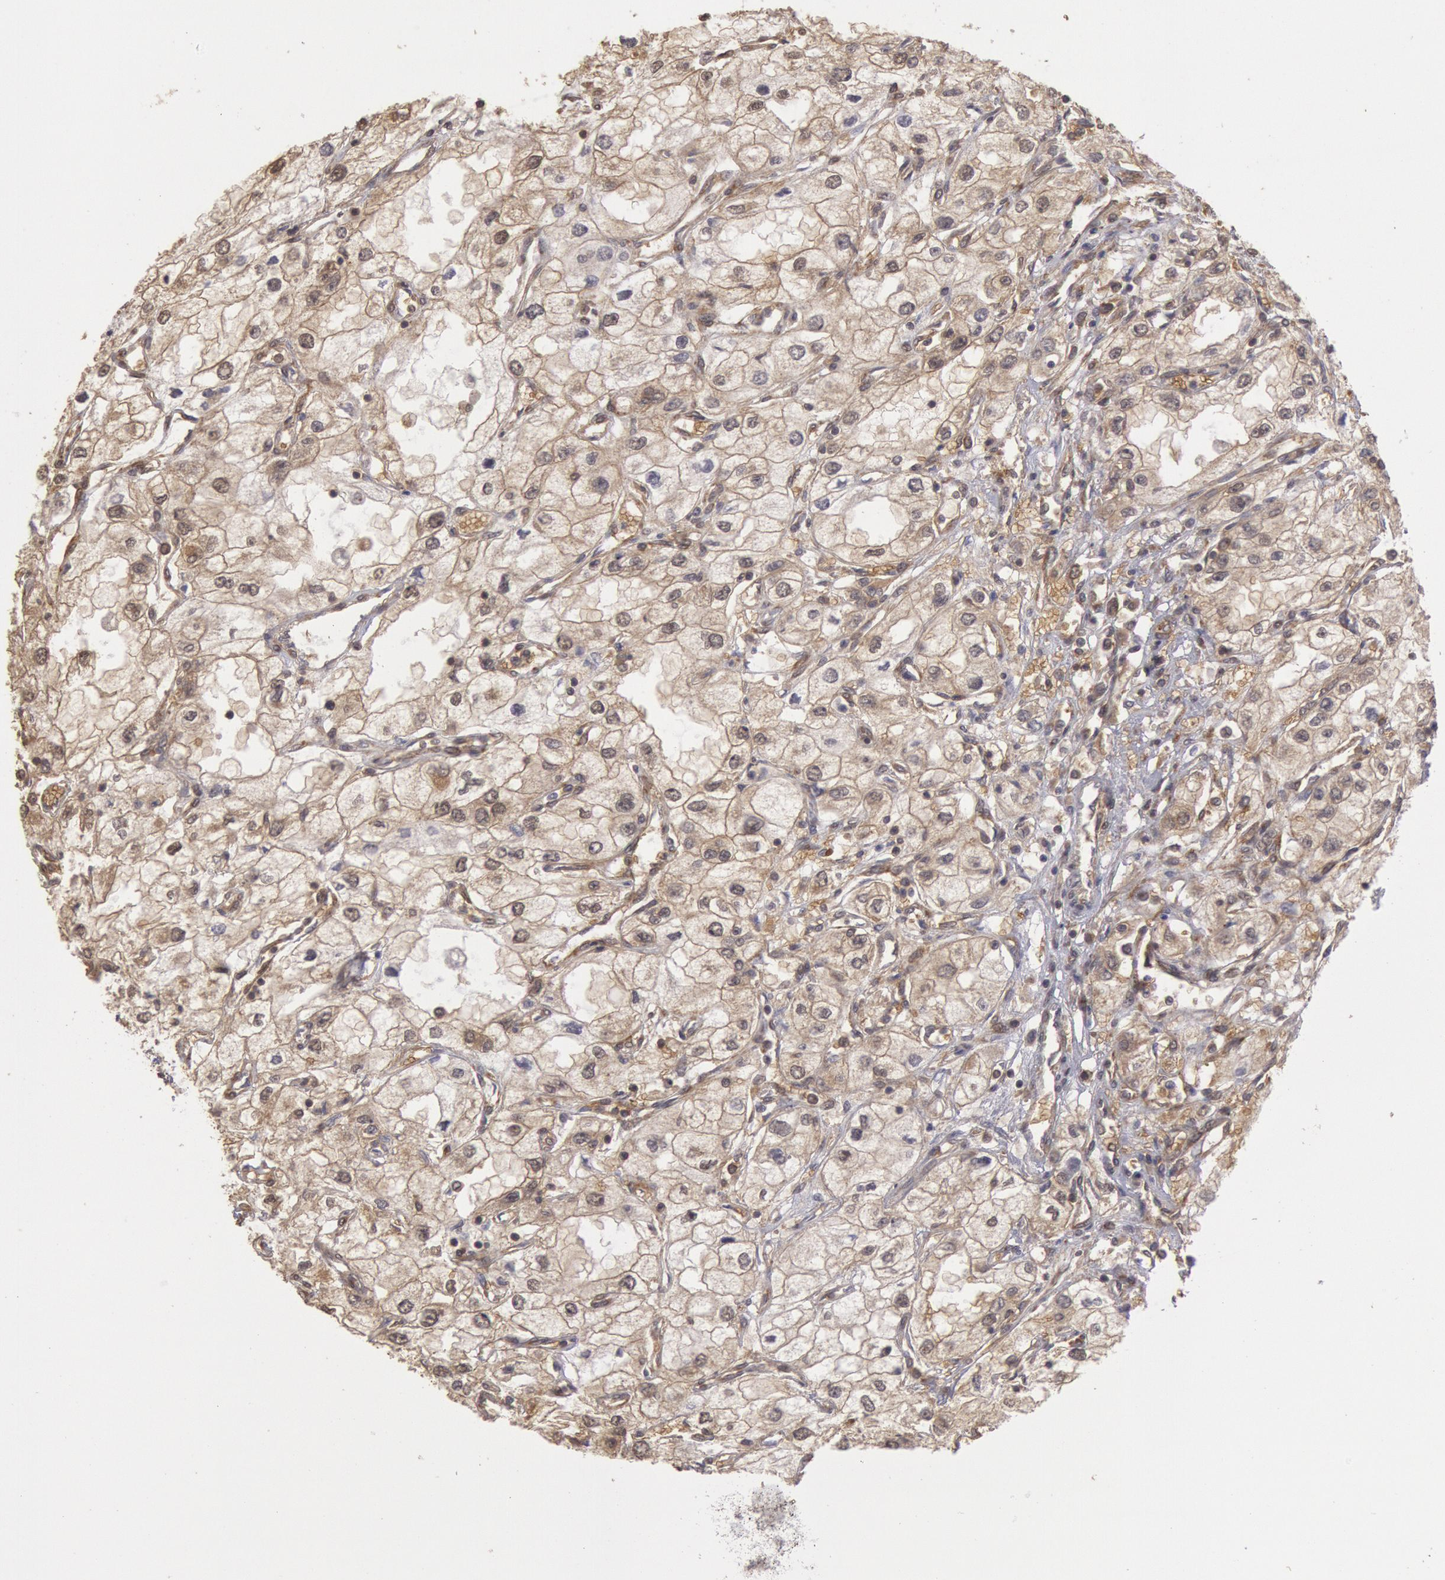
{"staining": {"intensity": "weak", "quantity": ">75%", "location": "cytoplasmic/membranous"}, "tissue": "renal cancer", "cell_type": "Tumor cells", "image_type": "cancer", "snomed": [{"axis": "morphology", "description": "Adenocarcinoma, NOS"}, {"axis": "topography", "description": "Kidney"}], "caption": "An immunohistochemistry (IHC) photomicrograph of neoplastic tissue is shown. Protein staining in brown labels weak cytoplasmic/membranous positivity in renal cancer within tumor cells.", "gene": "USP14", "patient": {"sex": "male", "age": 57}}